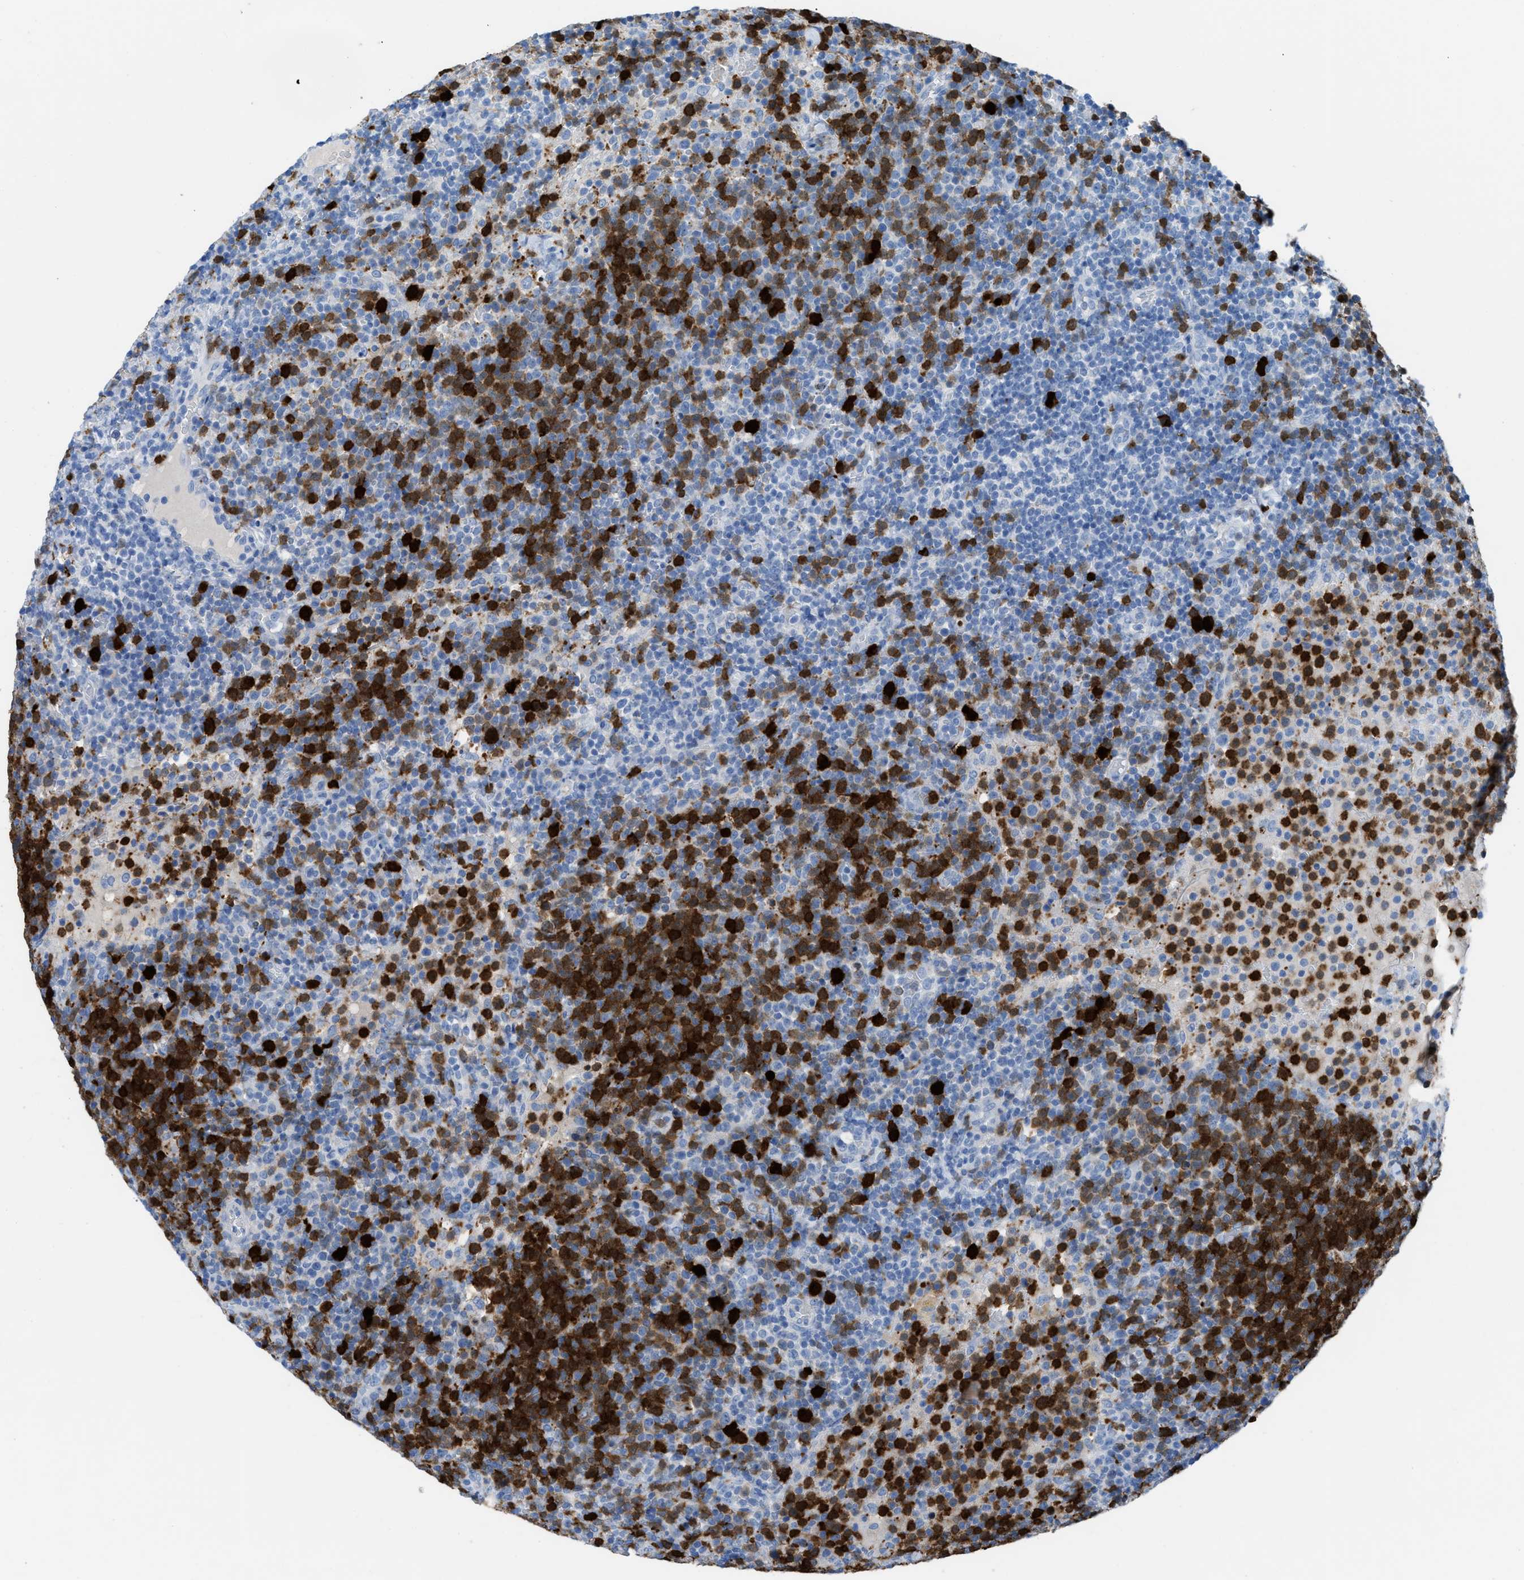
{"staining": {"intensity": "strong", "quantity": "25%-75%", "location": "cytoplasmic/membranous,nuclear"}, "tissue": "lymphoma", "cell_type": "Tumor cells", "image_type": "cancer", "snomed": [{"axis": "morphology", "description": "Malignant lymphoma, non-Hodgkin's type, High grade"}, {"axis": "topography", "description": "Lymph node"}], "caption": "The micrograph exhibits immunohistochemical staining of high-grade malignant lymphoma, non-Hodgkin's type. There is strong cytoplasmic/membranous and nuclear expression is seen in about 25%-75% of tumor cells.", "gene": "TCL1A", "patient": {"sex": "male", "age": 61}}